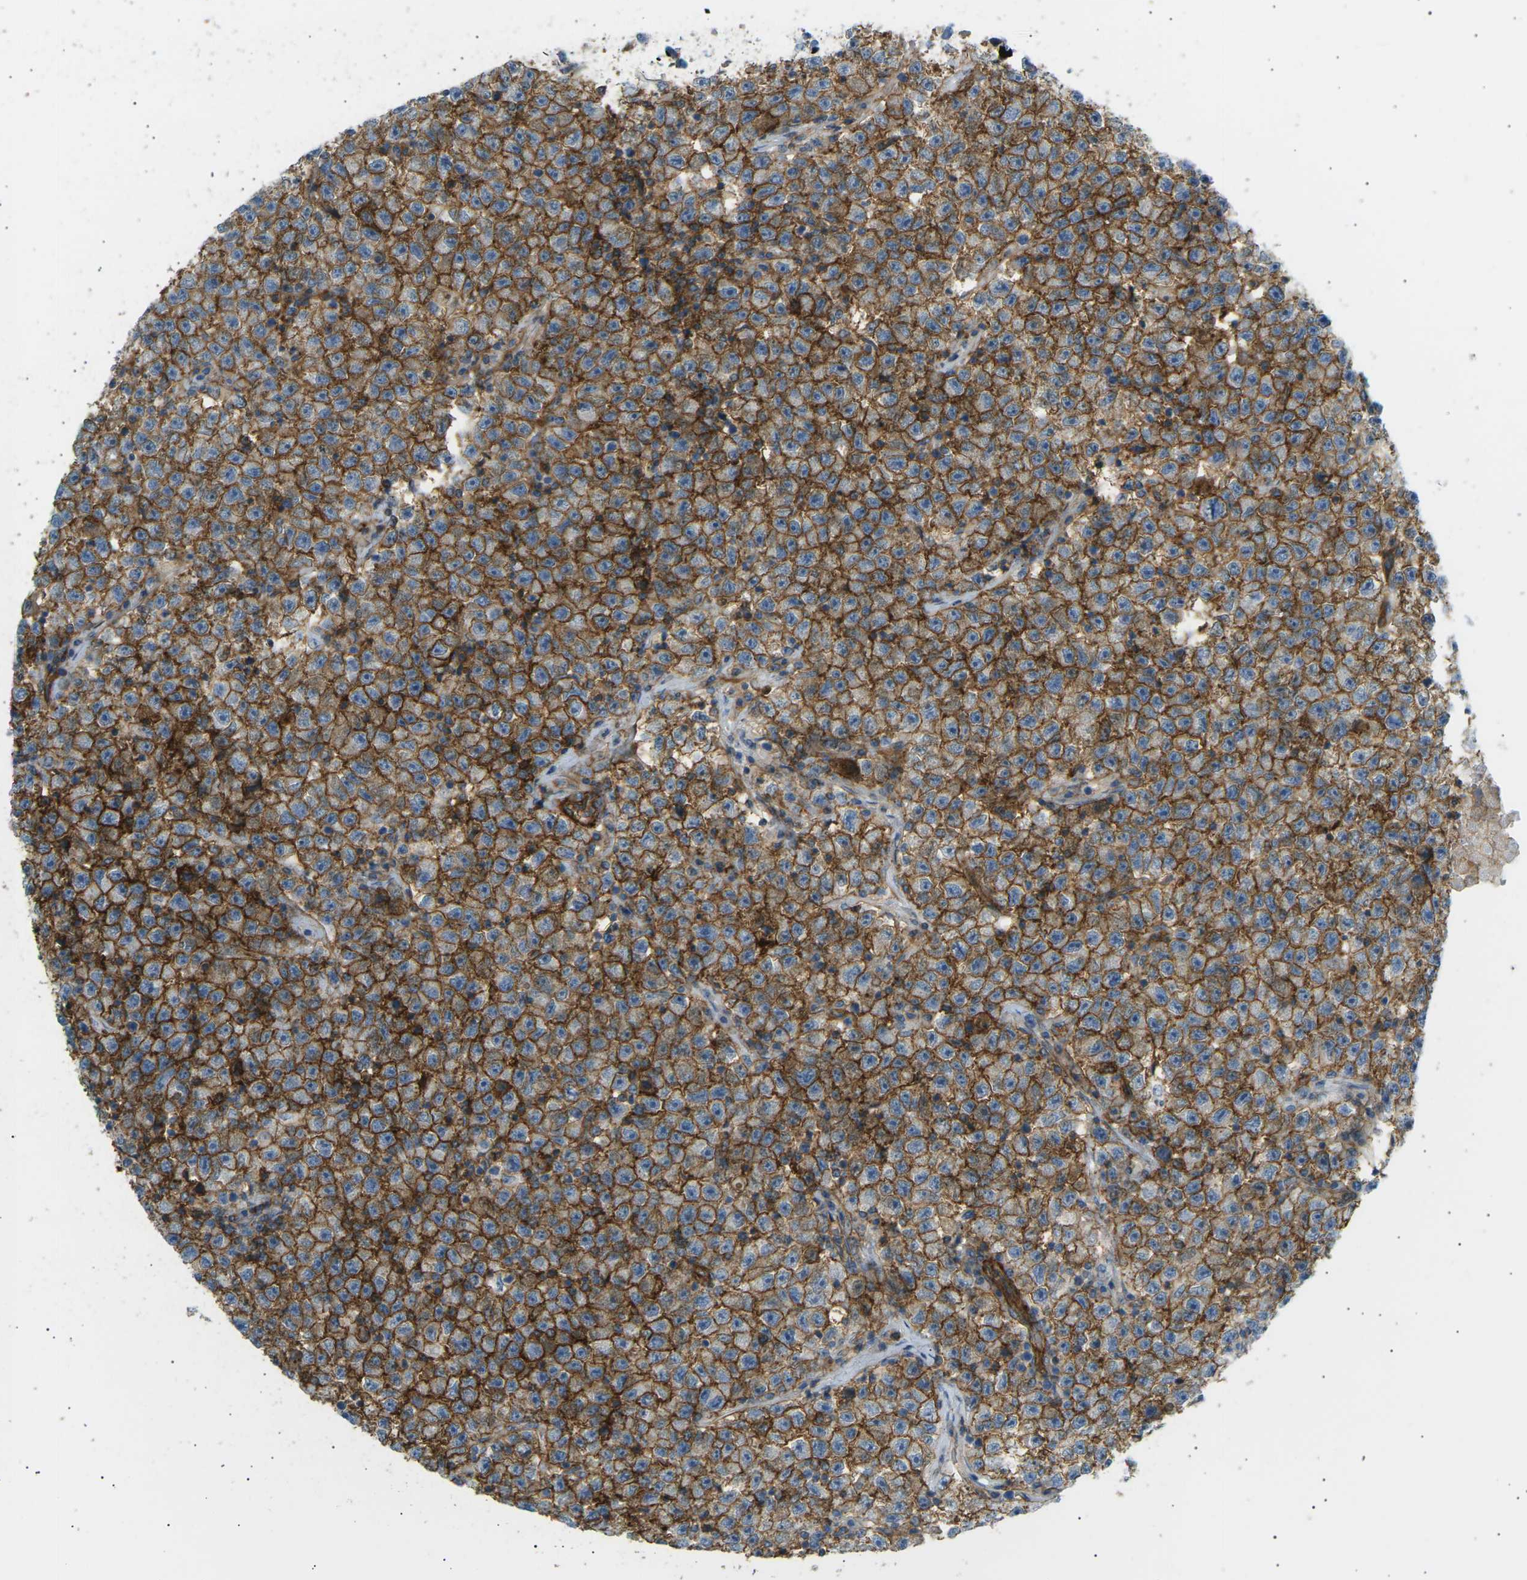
{"staining": {"intensity": "strong", "quantity": ">75%", "location": "cytoplasmic/membranous"}, "tissue": "testis cancer", "cell_type": "Tumor cells", "image_type": "cancer", "snomed": [{"axis": "morphology", "description": "Seminoma, NOS"}, {"axis": "topography", "description": "Testis"}], "caption": "Strong cytoplasmic/membranous positivity for a protein is present in about >75% of tumor cells of testis seminoma using immunohistochemistry (IHC).", "gene": "ATP2B4", "patient": {"sex": "male", "age": 22}}